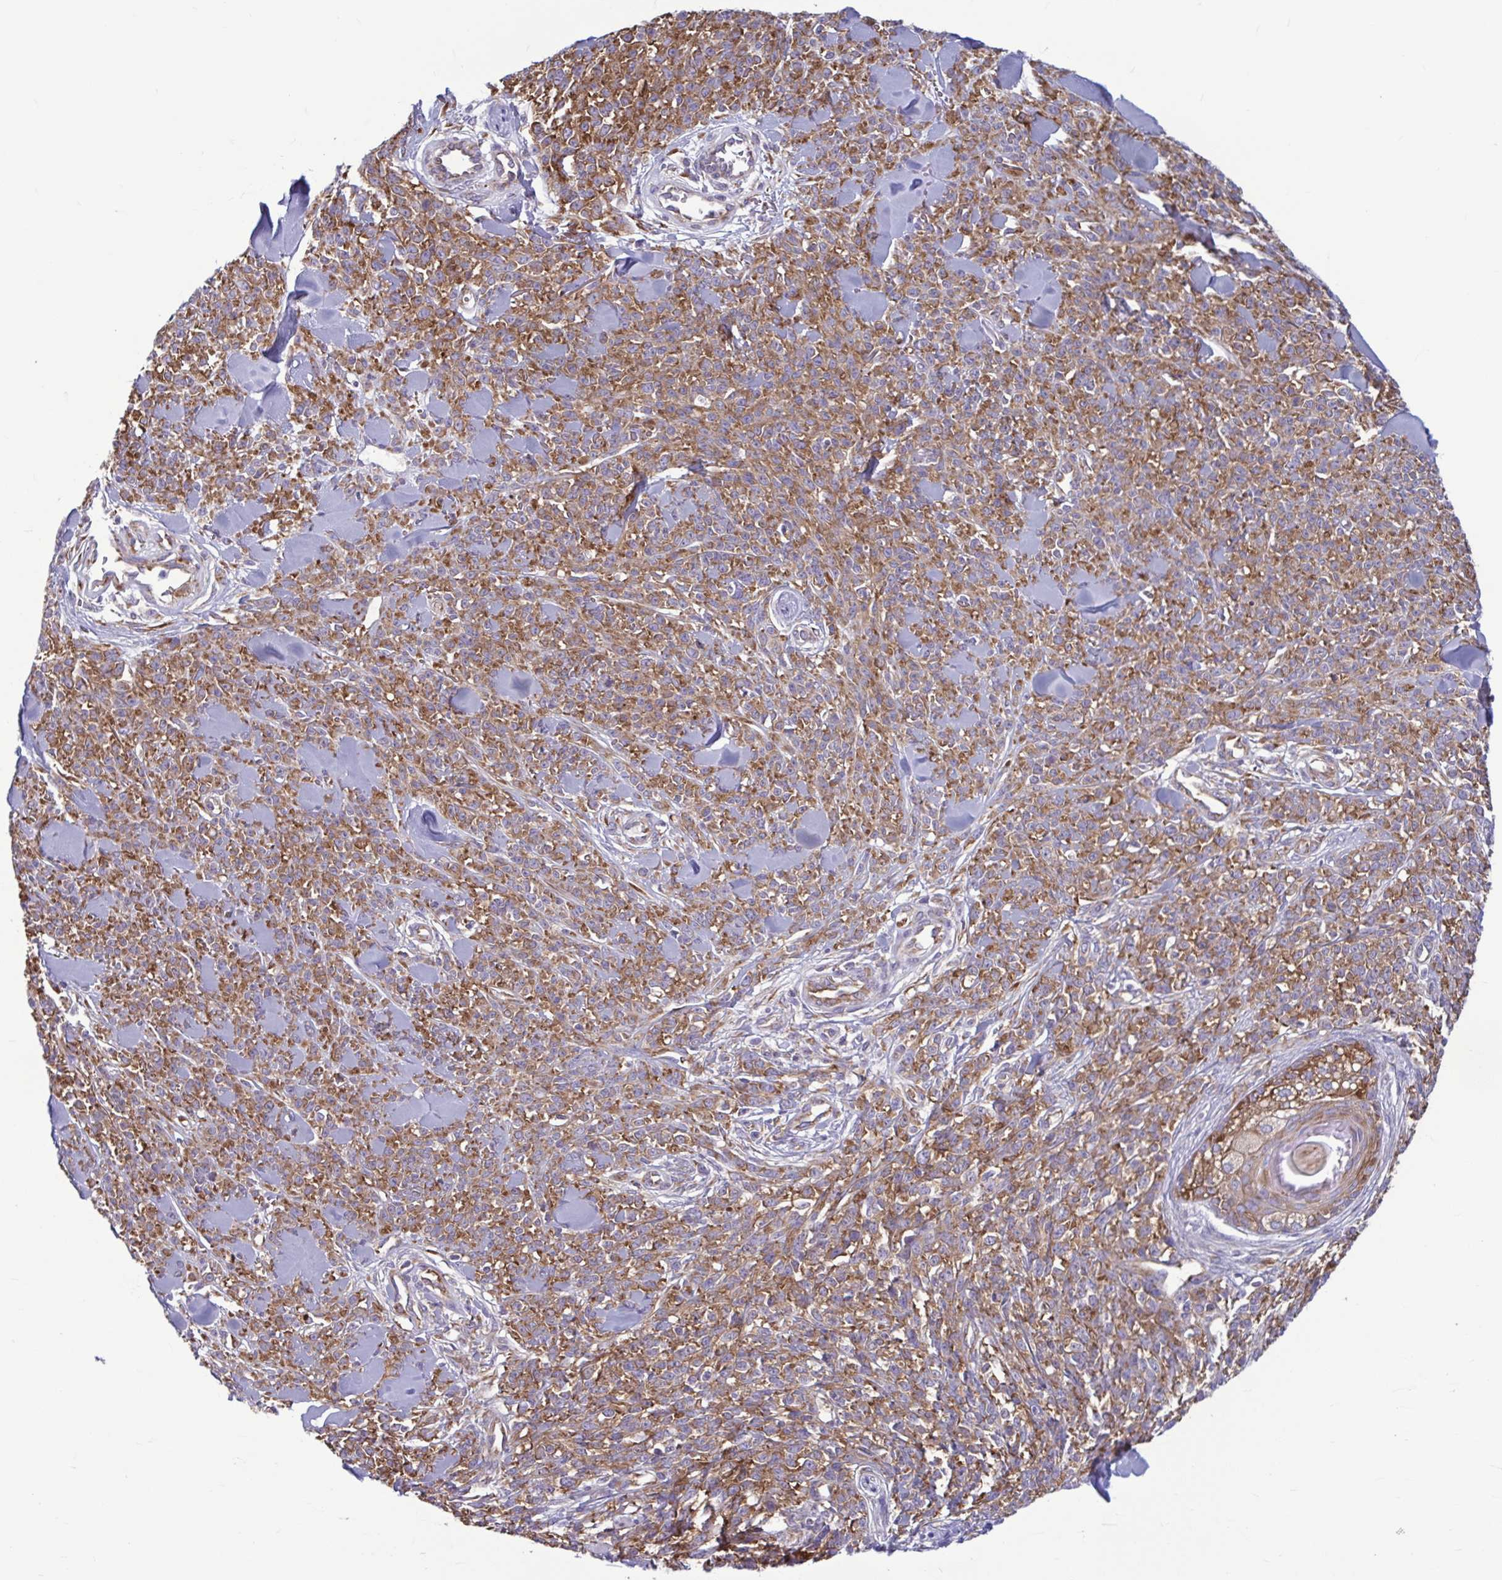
{"staining": {"intensity": "moderate", "quantity": ">75%", "location": "cytoplasmic/membranous"}, "tissue": "melanoma", "cell_type": "Tumor cells", "image_type": "cancer", "snomed": [{"axis": "morphology", "description": "Malignant melanoma, NOS"}, {"axis": "topography", "description": "Skin"}, {"axis": "topography", "description": "Skin of trunk"}], "caption": "This is an image of IHC staining of melanoma, which shows moderate expression in the cytoplasmic/membranous of tumor cells.", "gene": "RPS16", "patient": {"sex": "male", "age": 74}}